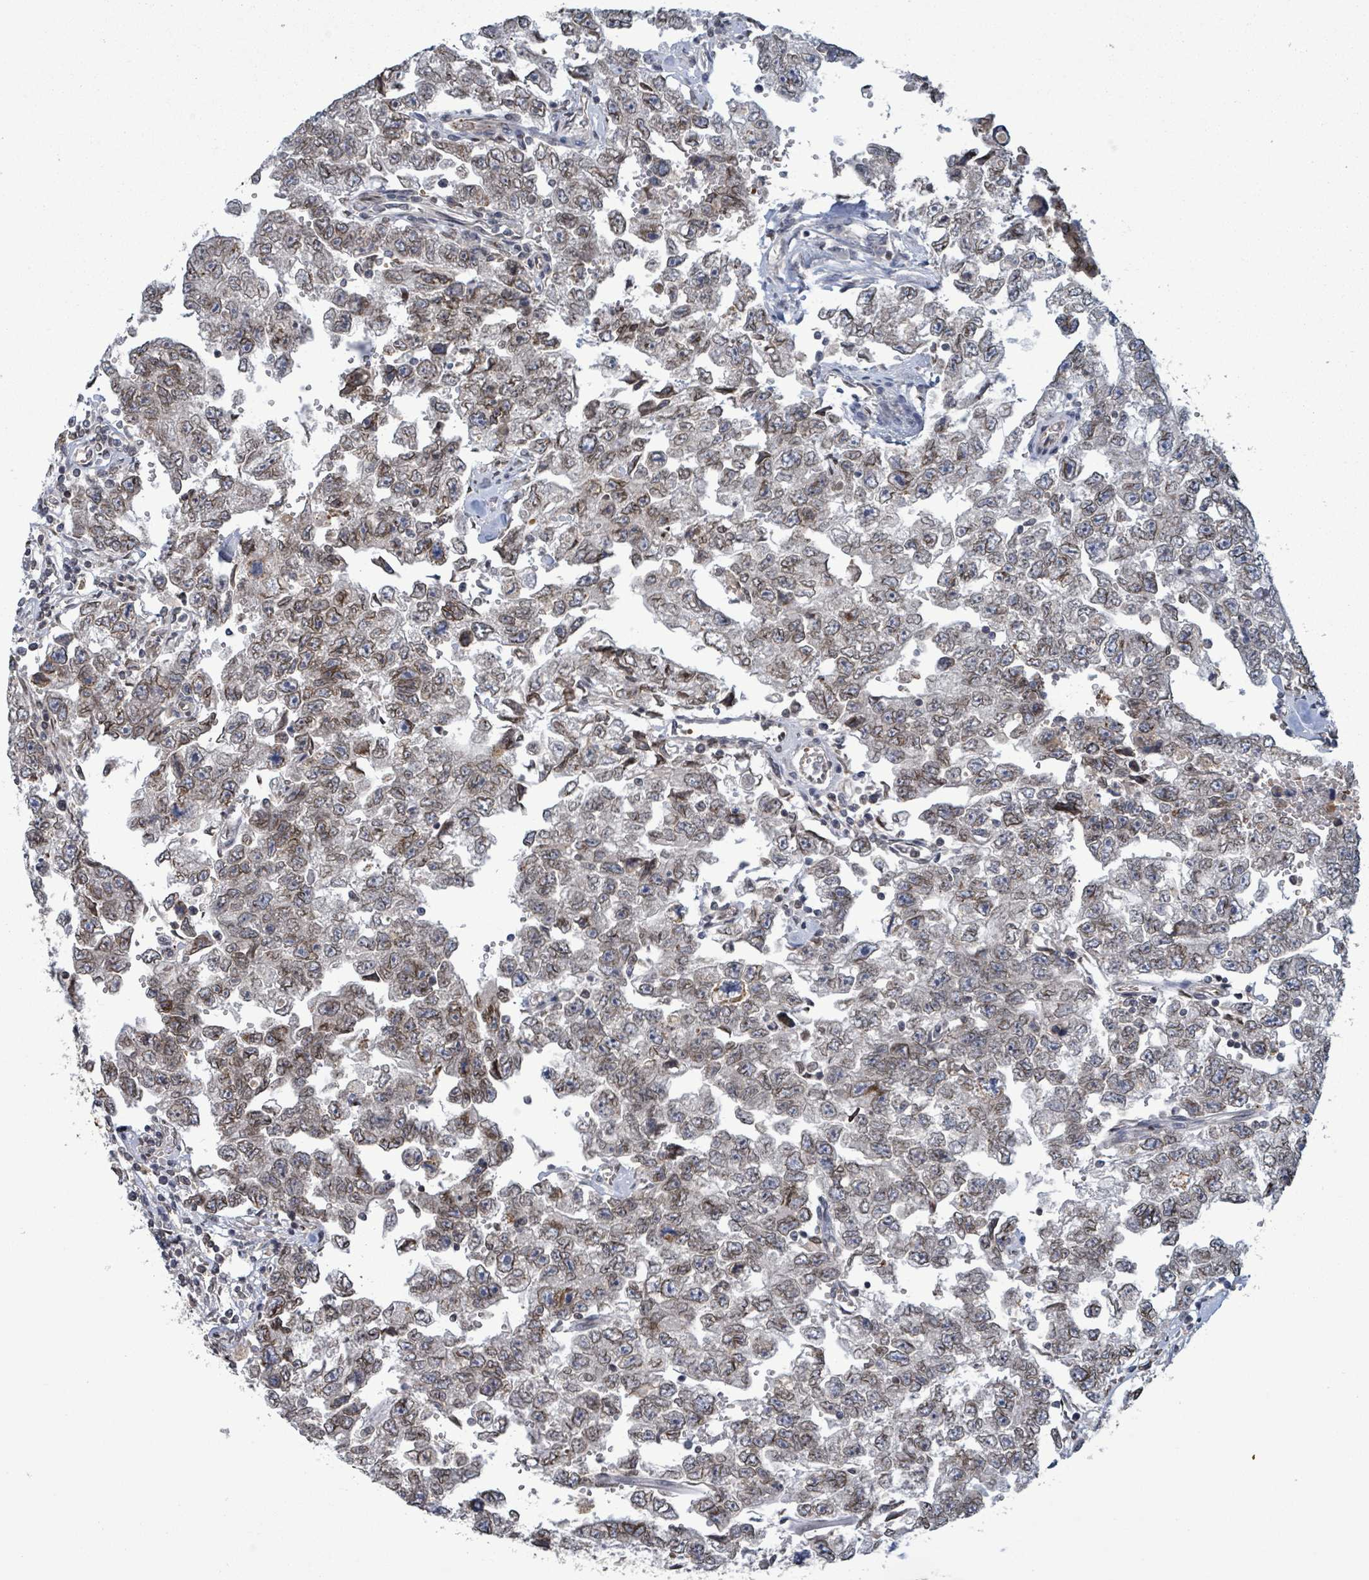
{"staining": {"intensity": "negative", "quantity": "none", "location": "none"}, "tissue": "testis cancer", "cell_type": "Tumor cells", "image_type": "cancer", "snomed": [{"axis": "morphology", "description": "Carcinoma, Embryonal, NOS"}, {"axis": "topography", "description": "Testis"}], "caption": "IHC photomicrograph of neoplastic tissue: embryonal carcinoma (testis) stained with DAB displays no significant protein staining in tumor cells.", "gene": "GRM8", "patient": {"sex": "male", "age": 22}}